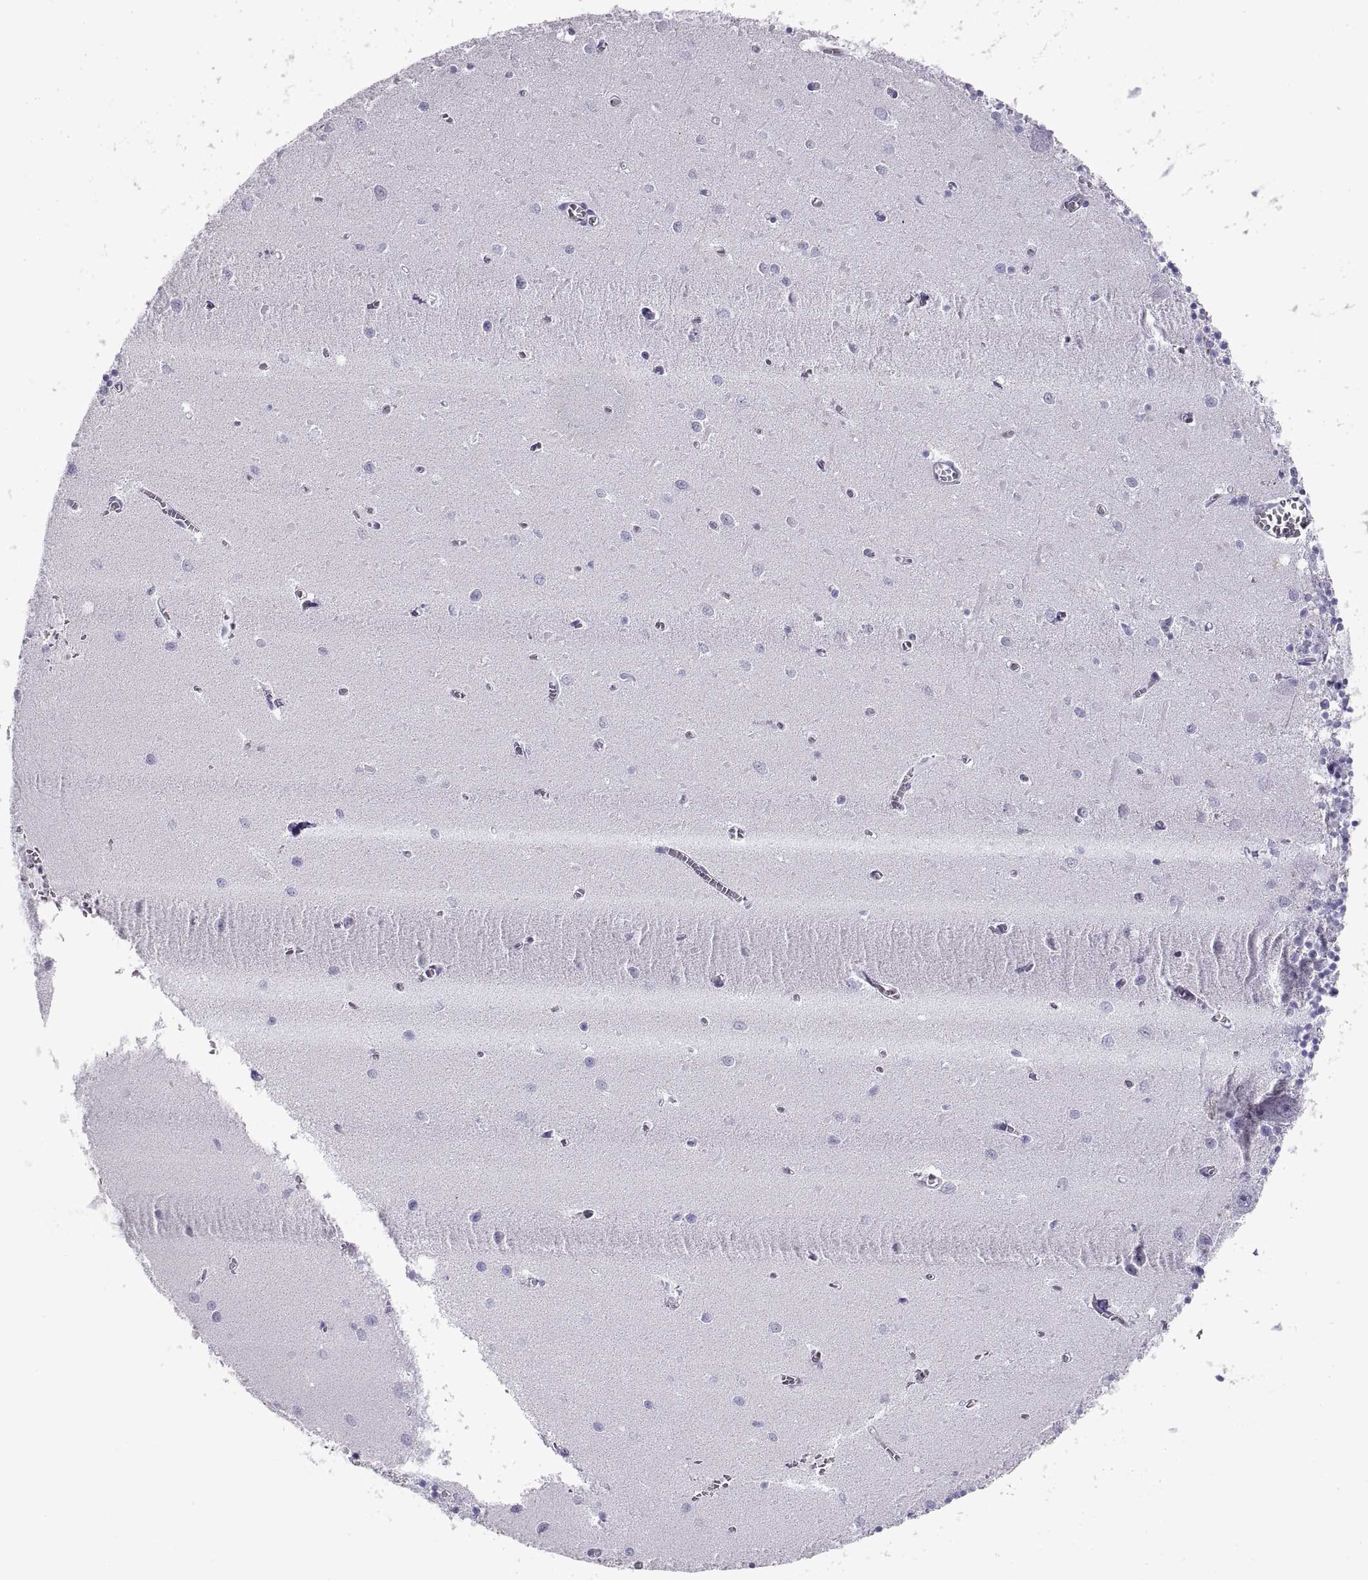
{"staining": {"intensity": "negative", "quantity": "none", "location": "none"}, "tissue": "cerebellum", "cell_type": "Cells in granular layer", "image_type": "normal", "snomed": [{"axis": "morphology", "description": "Normal tissue, NOS"}, {"axis": "topography", "description": "Cerebellum"}], "caption": "Cerebellum stained for a protein using IHC reveals no positivity cells in granular layer.", "gene": "RLBP1", "patient": {"sex": "female", "age": 64}}